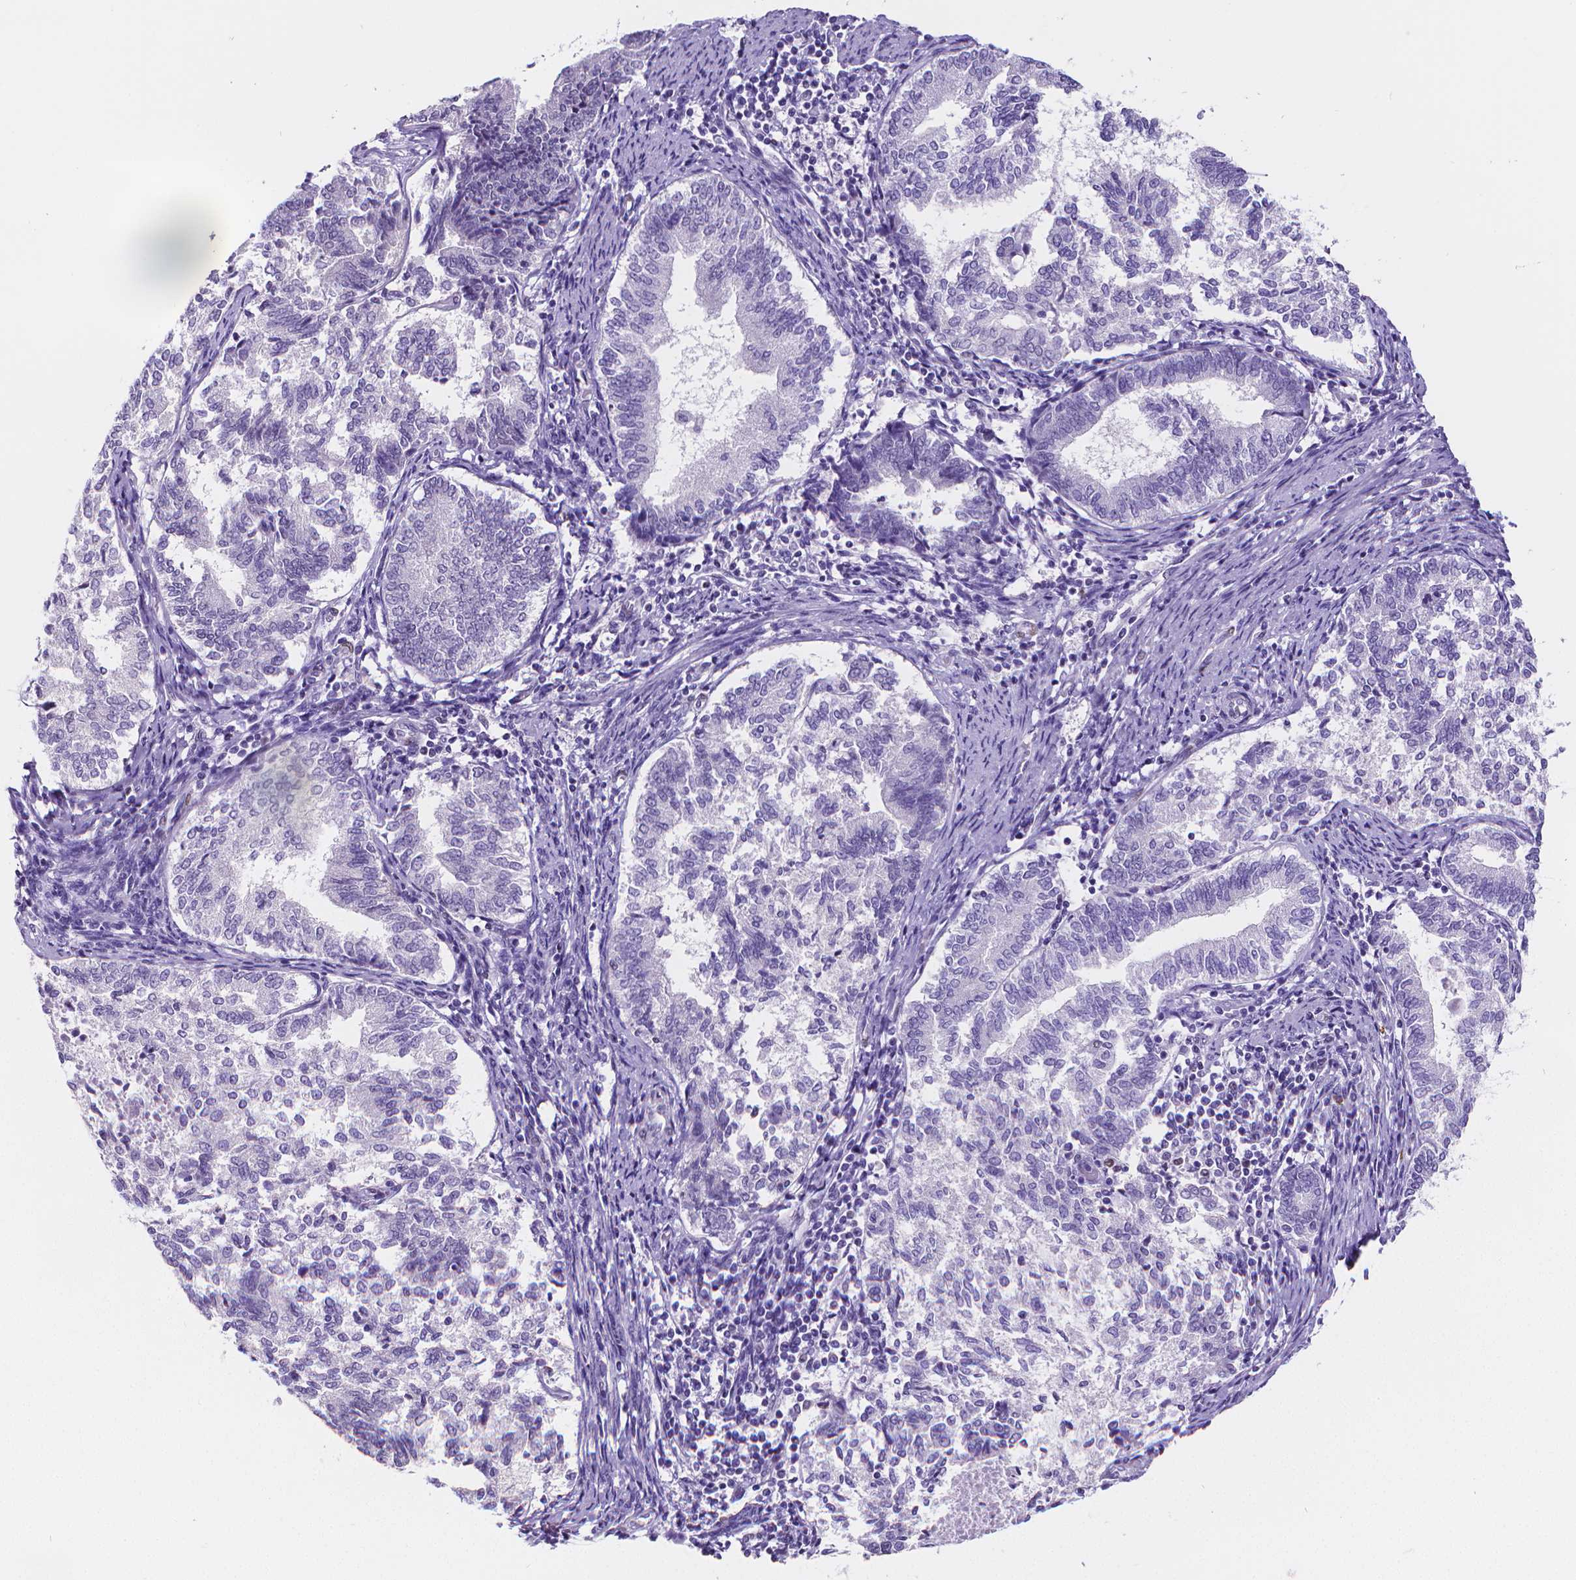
{"staining": {"intensity": "negative", "quantity": "none", "location": "none"}, "tissue": "endometrial cancer", "cell_type": "Tumor cells", "image_type": "cancer", "snomed": [{"axis": "morphology", "description": "Adenocarcinoma, NOS"}, {"axis": "topography", "description": "Endometrium"}], "caption": "Endometrial adenocarcinoma stained for a protein using IHC reveals no positivity tumor cells.", "gene": "MEF2C", "patient": {"sex": "female", "age": 65}}